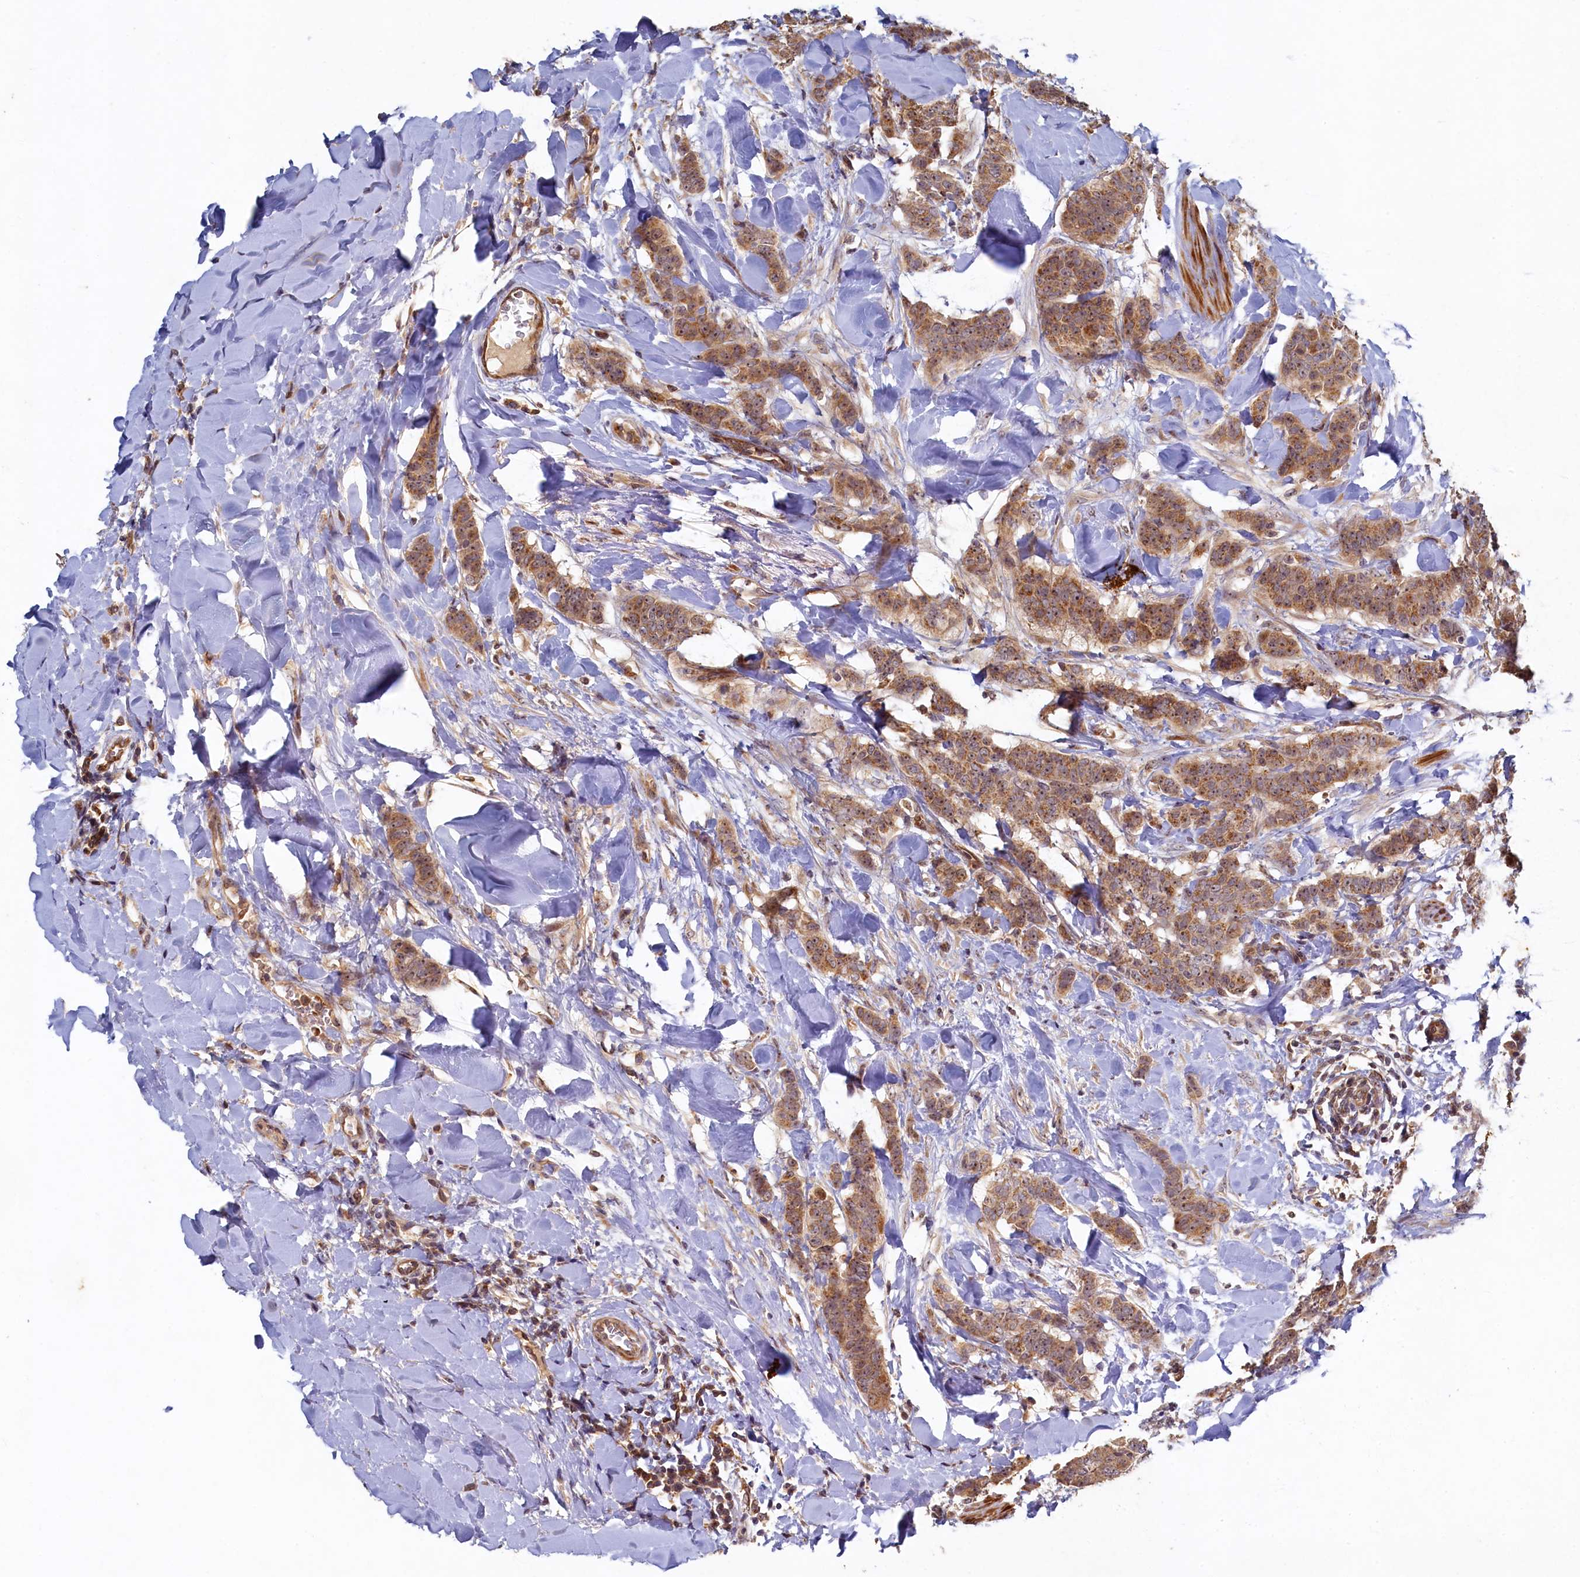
{"staining": {"intensity": "moderate", "quantity": ">75%", "location": "cytoplasmic/membranous,nuclear"}, "tissue": "breast cancer", "cell_type": "Tumor cells", "image_type": "cancer", "snomed": [{"axis": "morphology", "description": "Duct carcinoma"}, {"axis": "topography", "description": "Breast"}], "caption": "Protein analysis of breast cancer (infiltrating ductal carcinoma) tissue reveals moderate cytoplasmic/membranous and nuclear positivity in approximately >75% of tumor cells.", "gene": "CEP20", "patient": {"sex": "female", "age": 40}}